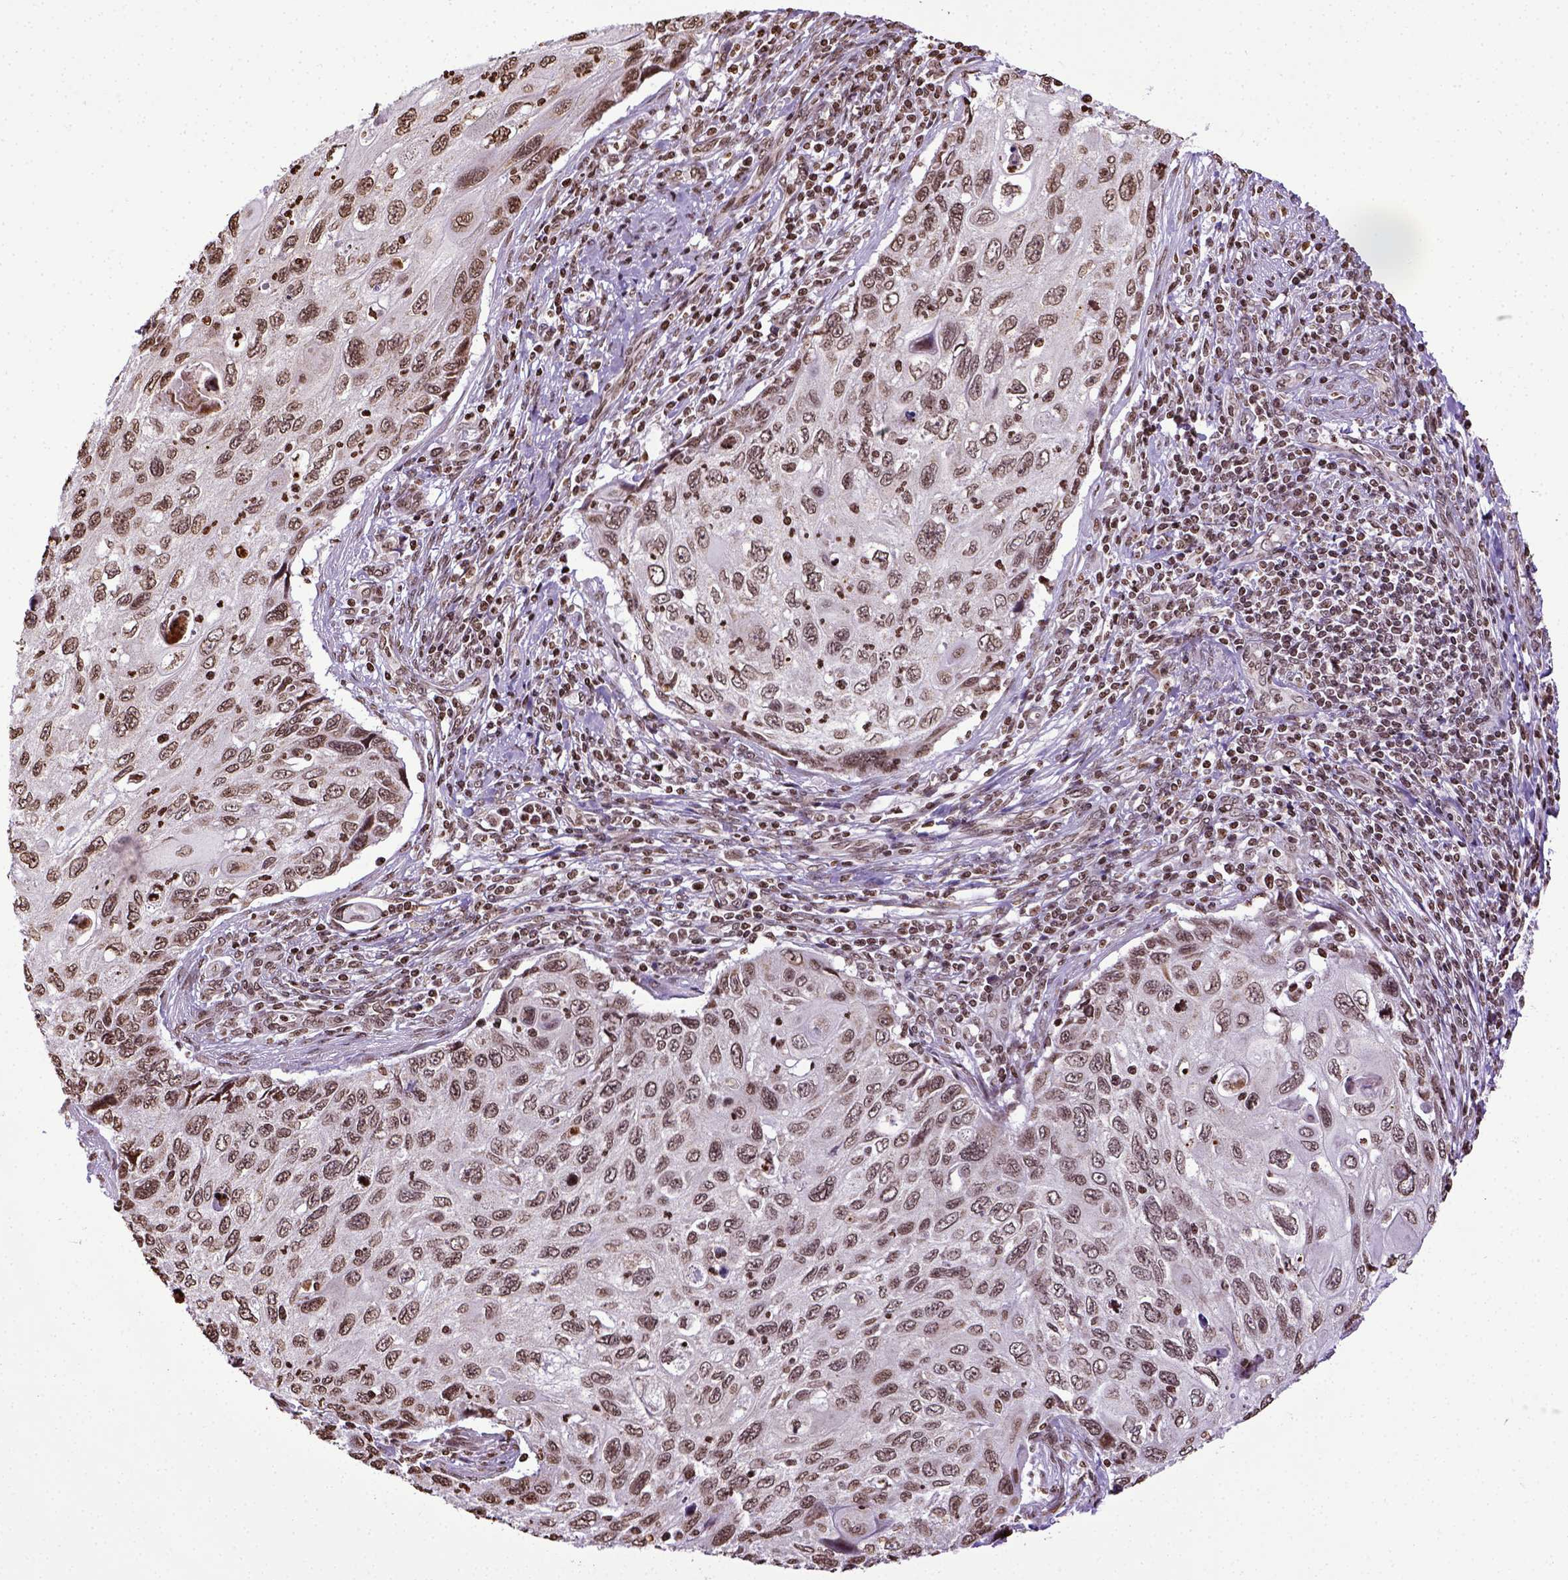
{"staining": {"intensity": "moderate", "quantity": ">75%", "location": "nuclear"}, "tissue": "cervical cancer", "cell_type": "Tumor cells", "image_type": "cancer", "snomed": [{"axis": "morphology", "description": "Squamous cell carcinoma, NOS"}, {"axis": "topography", "description": "Cervix"}], "caption": "Squamous cell carcinoma (cervical) stained with IHC reveals moderate nuclear staining in about >75% of tumor cells.", "gene": "ZNF75D", "patient": {"sex": "female", "age": 70}}